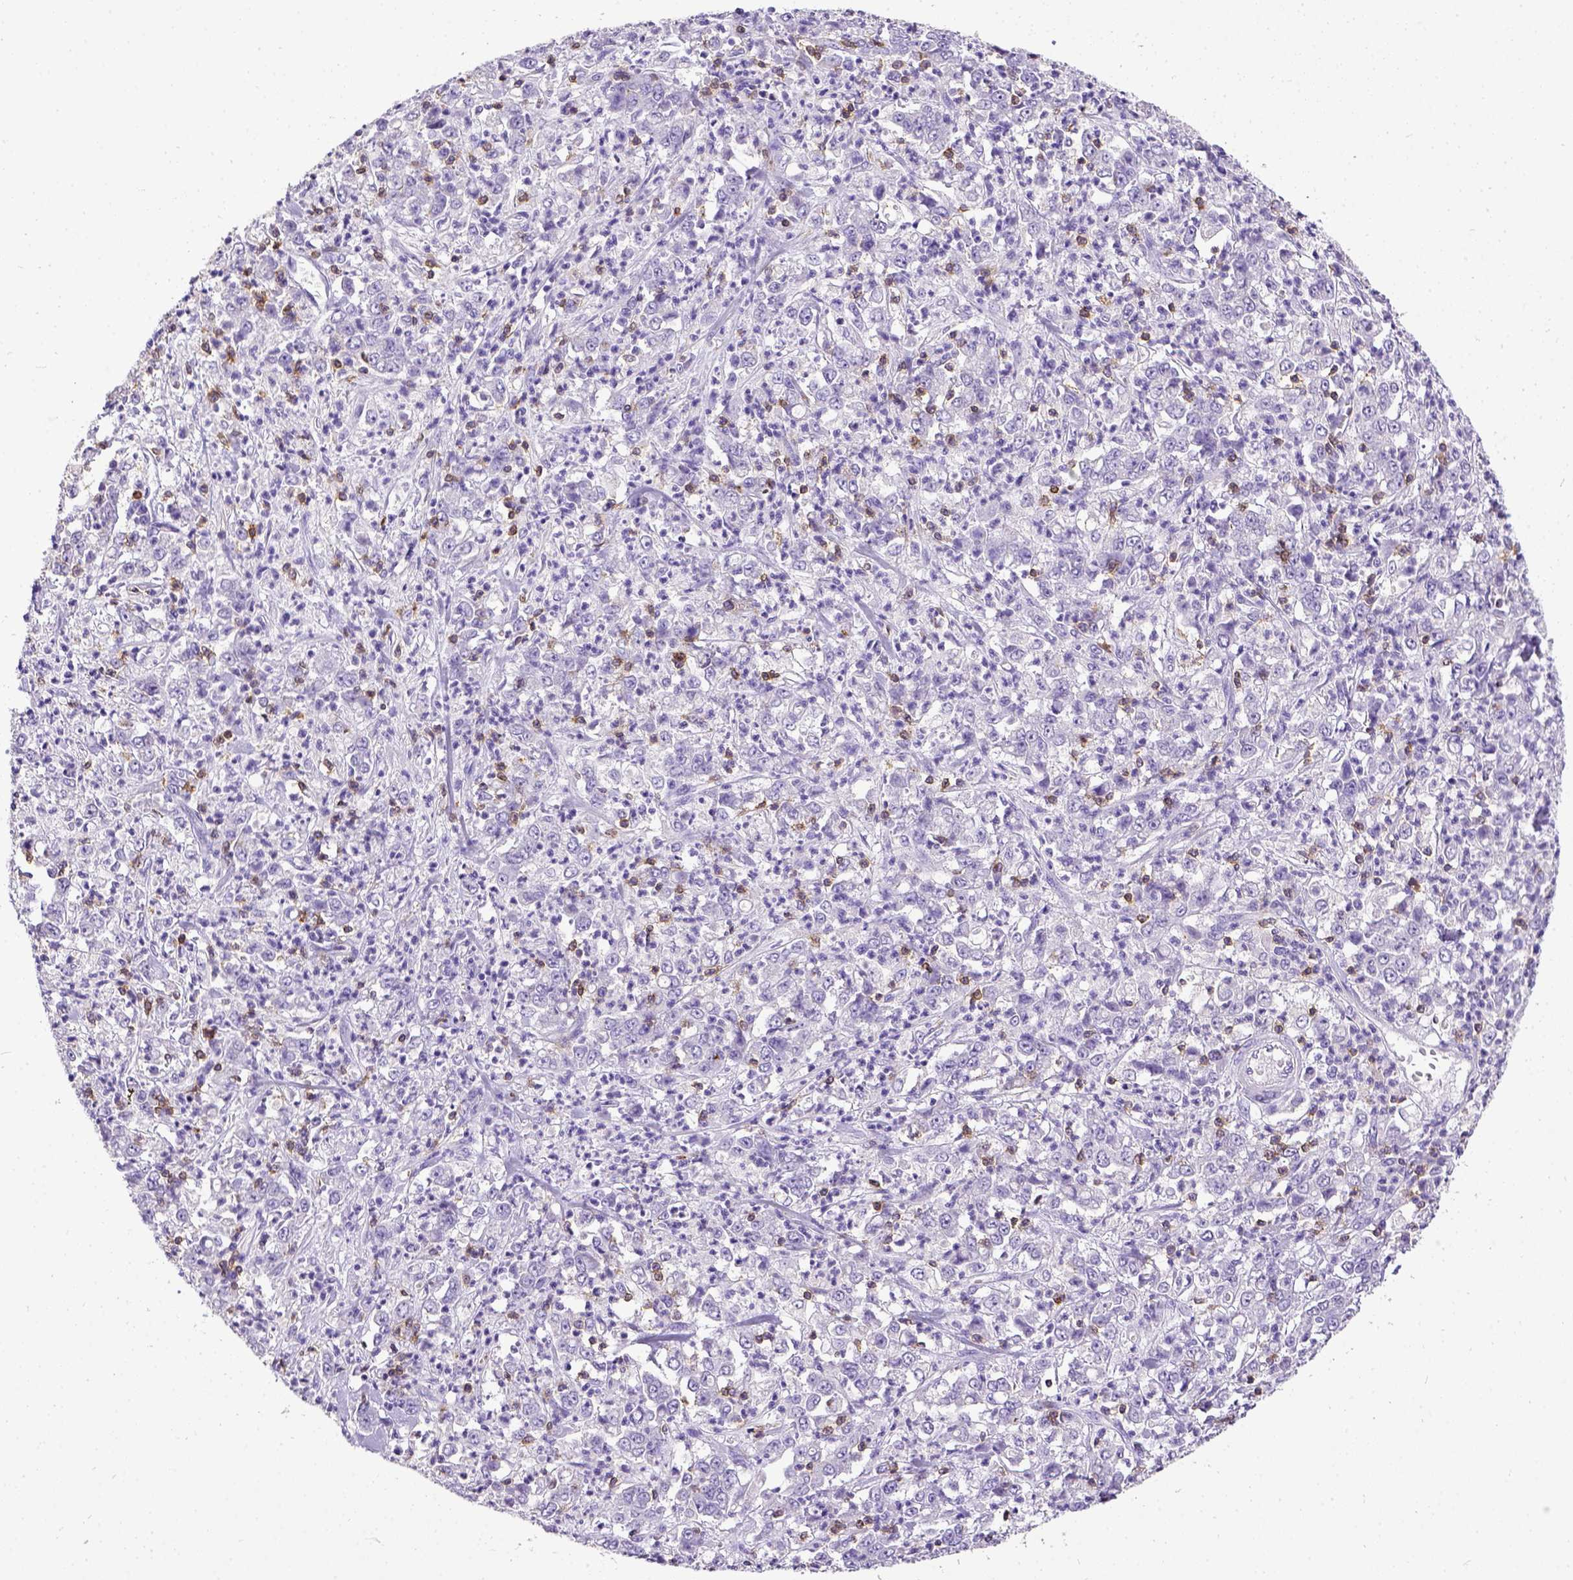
{"staining": {"intensity": "negative", "quantity": "none", "location": "none"}, "tissue": "stomach cancer", "cell_type": "Tumor cells", "image_type": "cancer", "snomed": [{"axis": "morphology", "description": "Adenocarcinoma, NOS"}, {"axis": "topography", "description": "Stomach, lower"}], "caption": "Protein analysis of stomach cancer (adenocarcinoma) displays no significant staining in tumor cells.", "gene": "CD3E", "patient": {"sex": "female", "age": 71}}